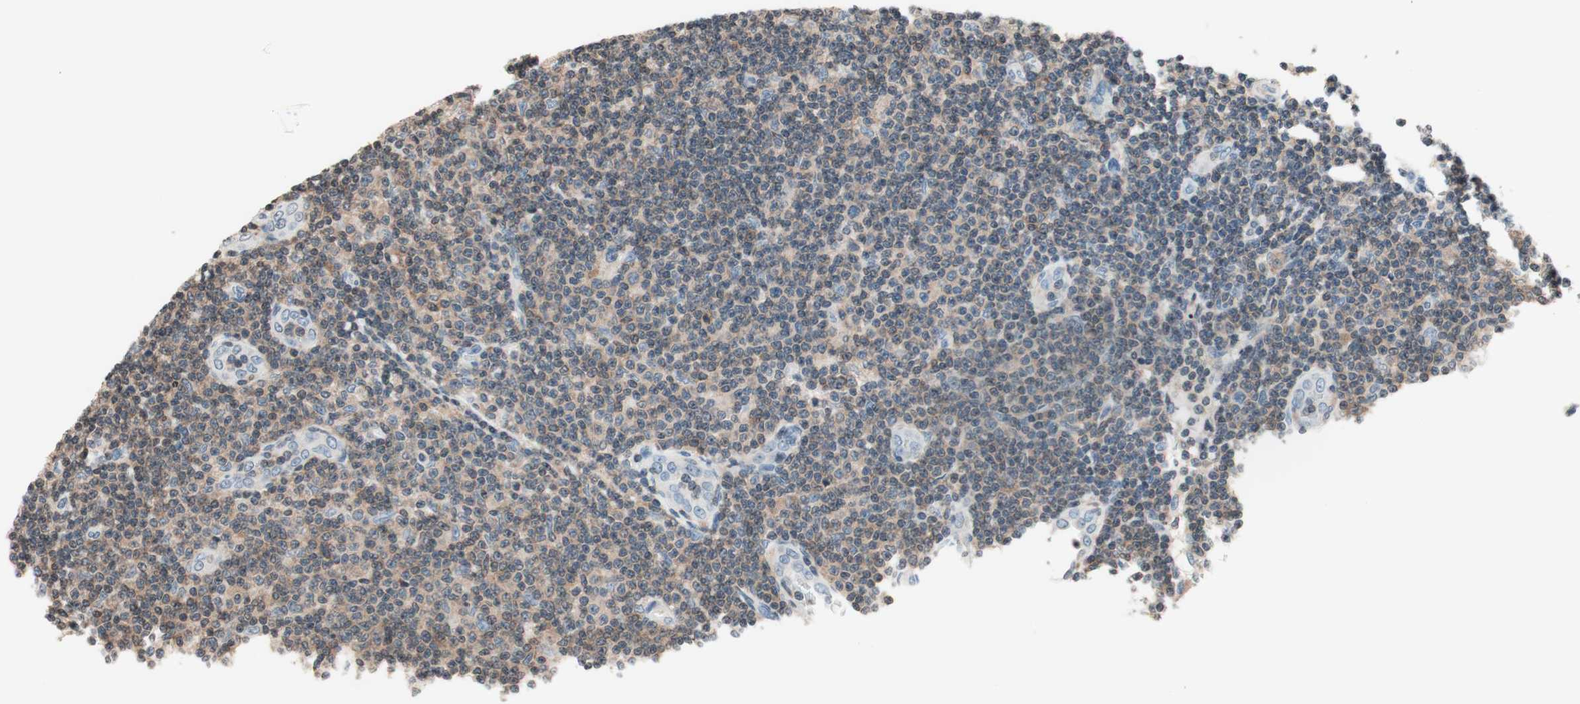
{"staining": {"intensity": "weak", "quantity": ">75%", "location": "cytoplasmic/membranous"}, "tissue": "lymphoma", "cell_type": "Tumor cells", "image_type": "cancer", "snomed": [{"axis": "morphology", "description": "Malignant lymphoma, non-Hodgkin's type, Low grade"}, {"axis": "topography", "description": "Lymph node"}], "caption": "DAB immunohistochemical staining of human low-grade malignant lymphoma, non-Hodgkin's type demonstrates weak cytoplasmic/membranous protein expression in about >75% of tumor cells.", "gene": "WIPF1", "patient": {"sex": "male", "age": 83}}